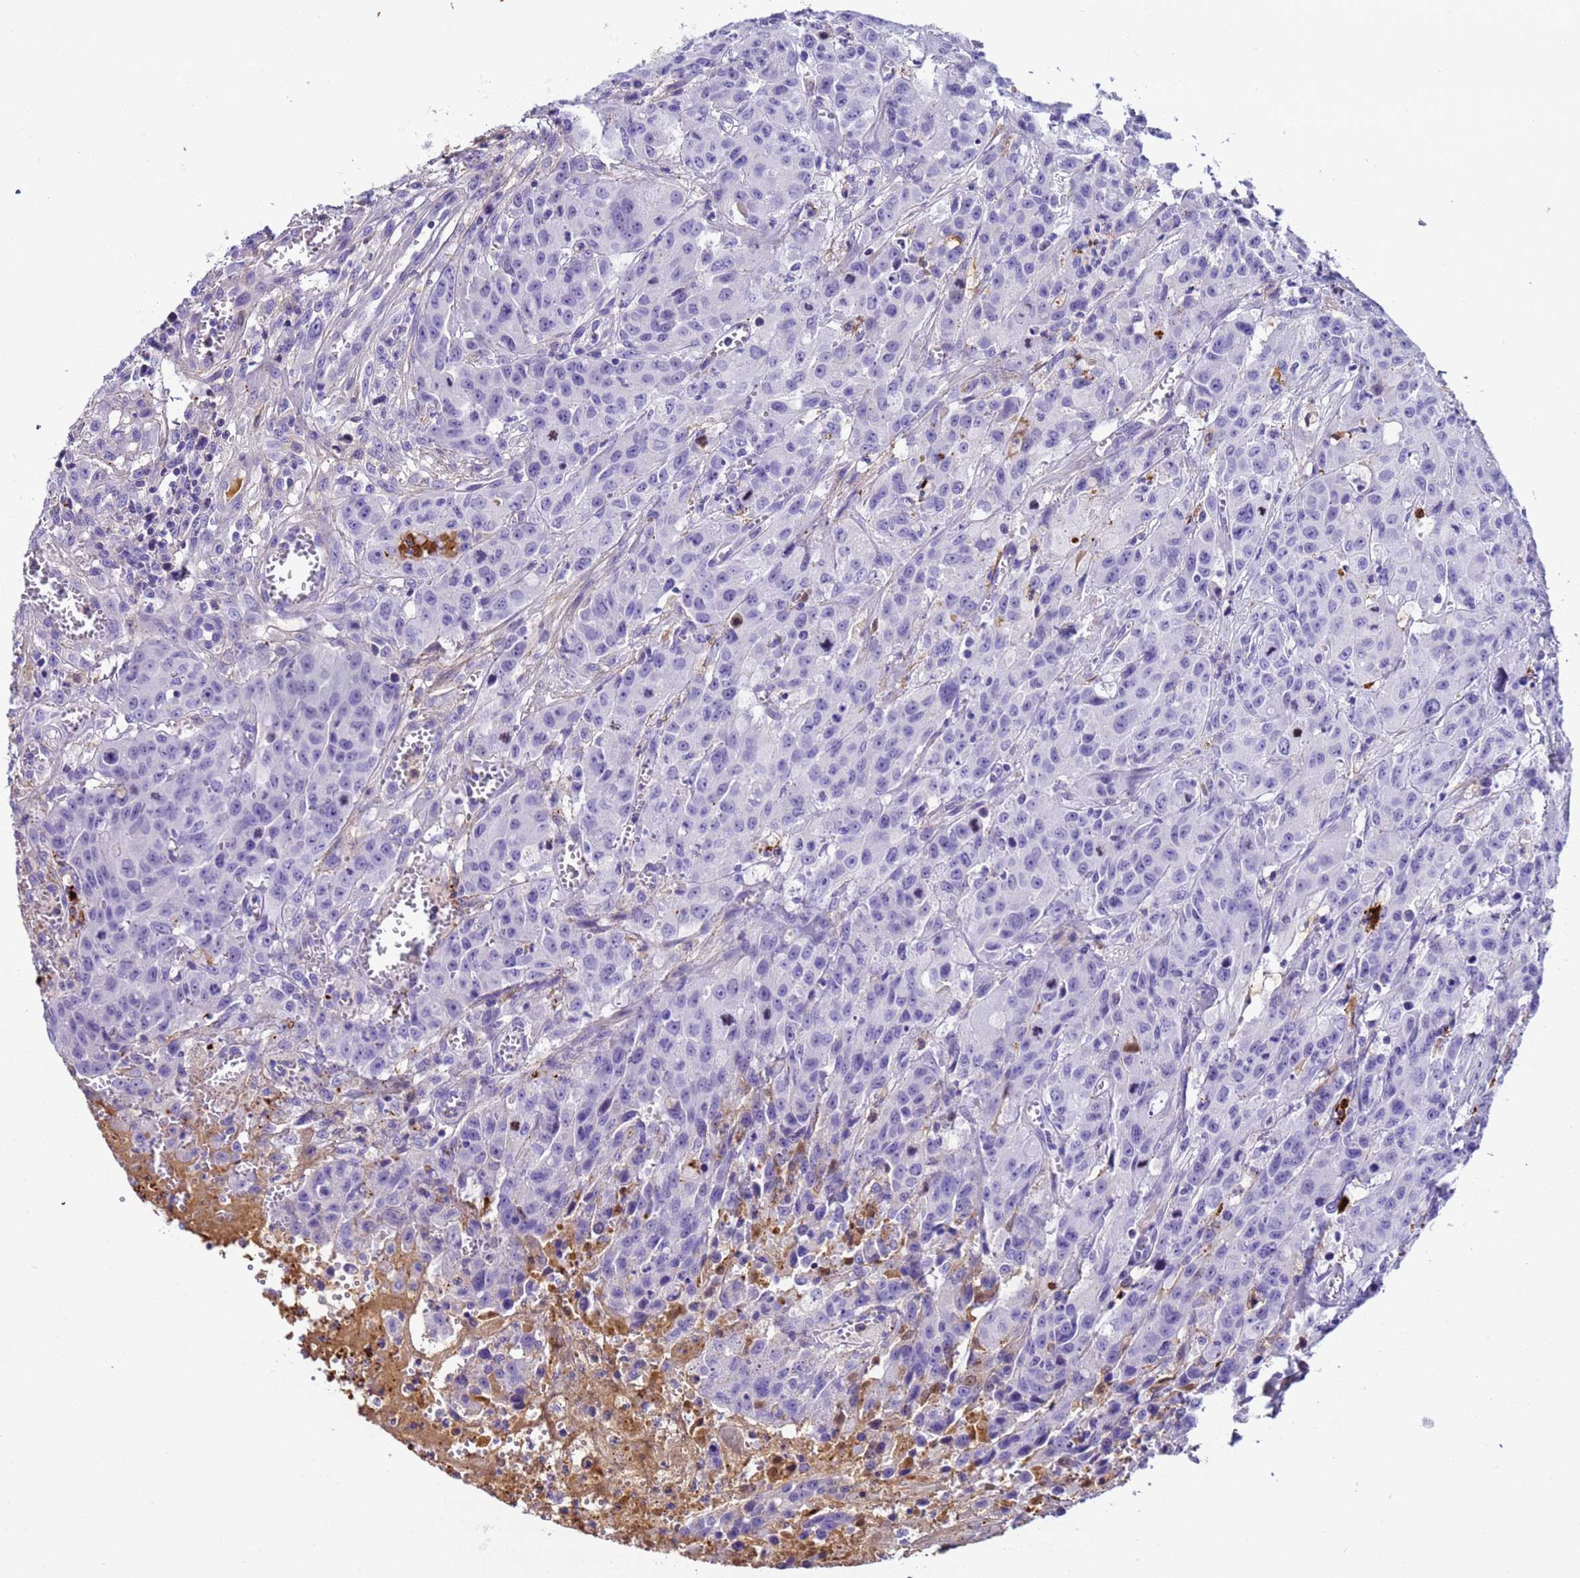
{"staining": {"intensity": "negative", "quantity": "none", "location": "none"}, "tissue": "colorectal cancer", "cell_type": "Tumor cells", "image_type": "cancer", "snomed": [{"axis": "morphology", "description": "Adenocarcinoma, NOS"}, {"axis": "topography", "description": "Colon"}], "caption": "A high-resolution photomicrograph shows immunohistochemistry staining of colorectal cancer, which exhibits no significant positivity in tumor cells. (IHC, brightfield microscopy, high magnification).", "gene": "CFHR2", "patient": {"sex": "male", "age": 62}}